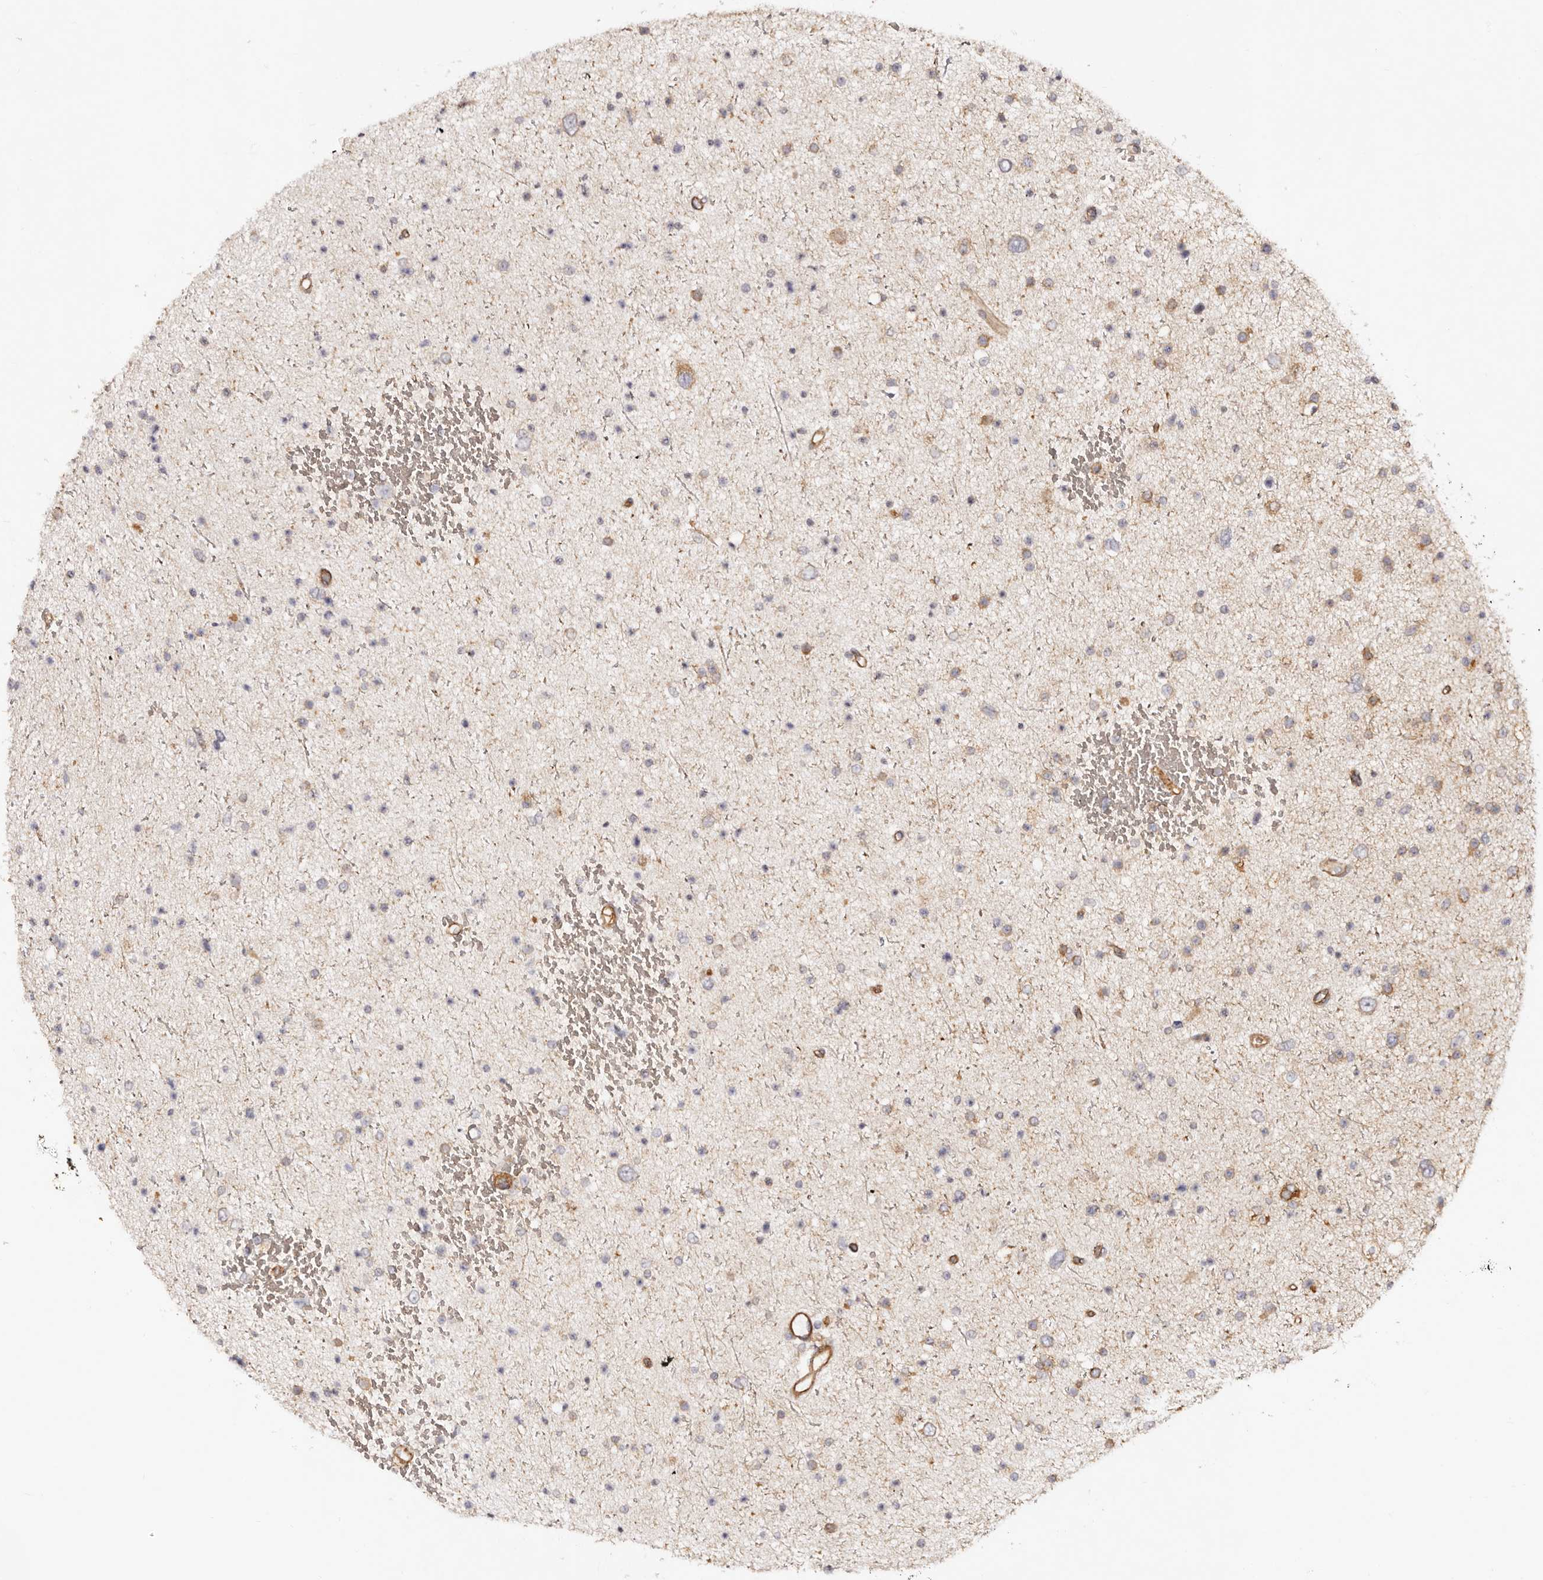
{"staining": {"intensity": "moderate", "quantity": "<25%", "location": "cytoplasmic/membranous"}, "tissue": "glioma", "cell_type": "Tumor cells", "image_type": "cancer", "snomed": [{"axis": "morphology", "description": "Glioma, malignant, Low grade"}, {"axis": "topography", "description": "Brain"}], "caption": "Immunohistochemical staining of malignant low-grade glioma demonstrates low levels of moderate cytoplasmic/membranous positivity in about <25% of tumor cells.", "gene": "RPS6", "patient": {"sex": "female", "age": 37}}